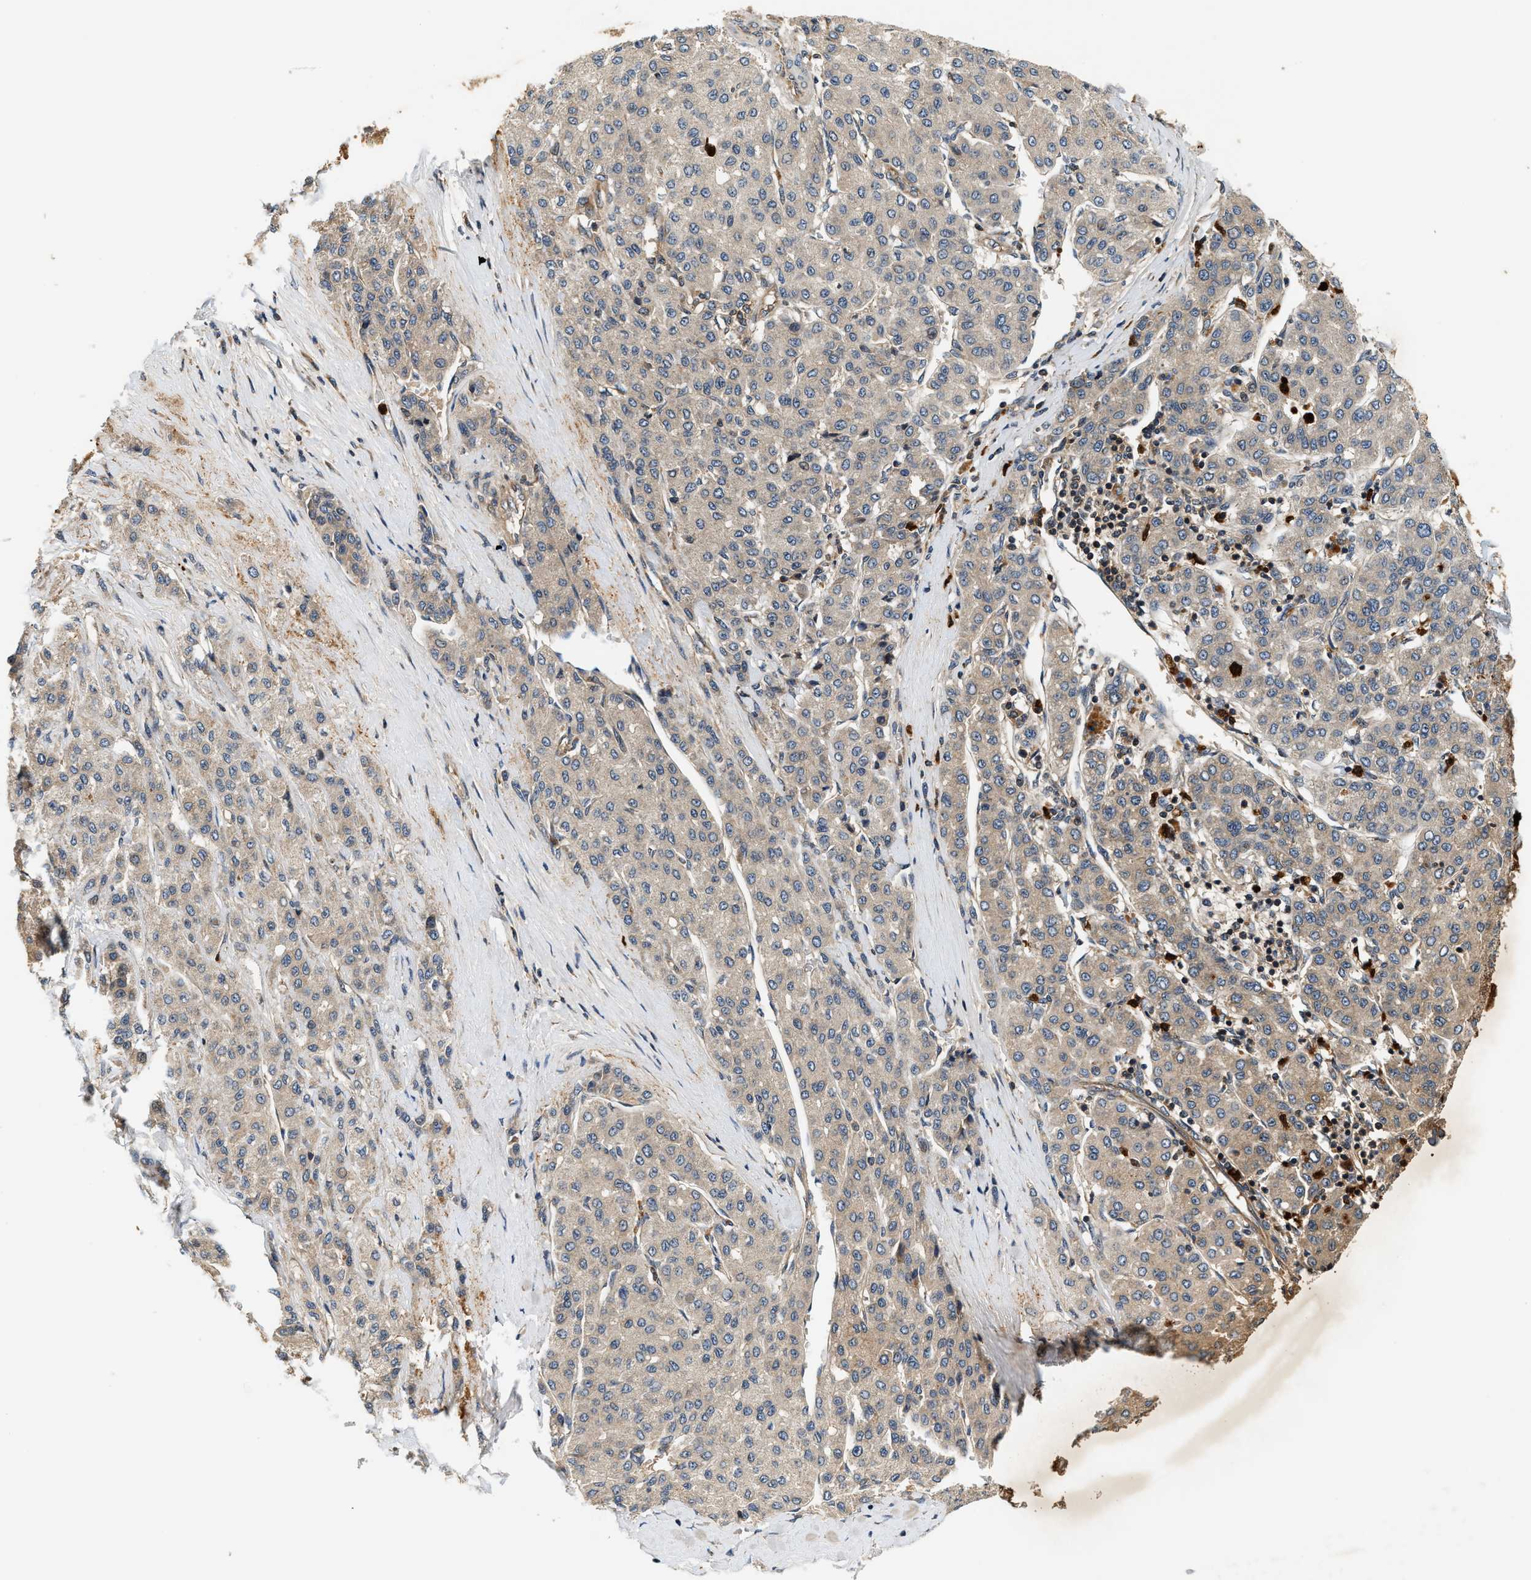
{"staining": {"intensity": "weak", "quantity": "25%-75%", "location": "cytoplasmic/membranous"}, "tissue": "liver cancer", "cell_type": "Tumor cells", "image_type": "cancer", "snomed": [{"axis": "morphology", "description": "Carcinoma, Hepatocellular, NOS"}, {"axis": "topography", "description": "Liver"}], "caption": "This histopathology image displays immunohistochemistry staining of human liver cancer (hepatocellular carcinoma), with low weak cytoplasmic/membranous positivity in about 25%-75% of tumor cells.", "gene": "SAMD9", "patient": {"sex": "male", "age": 65}}